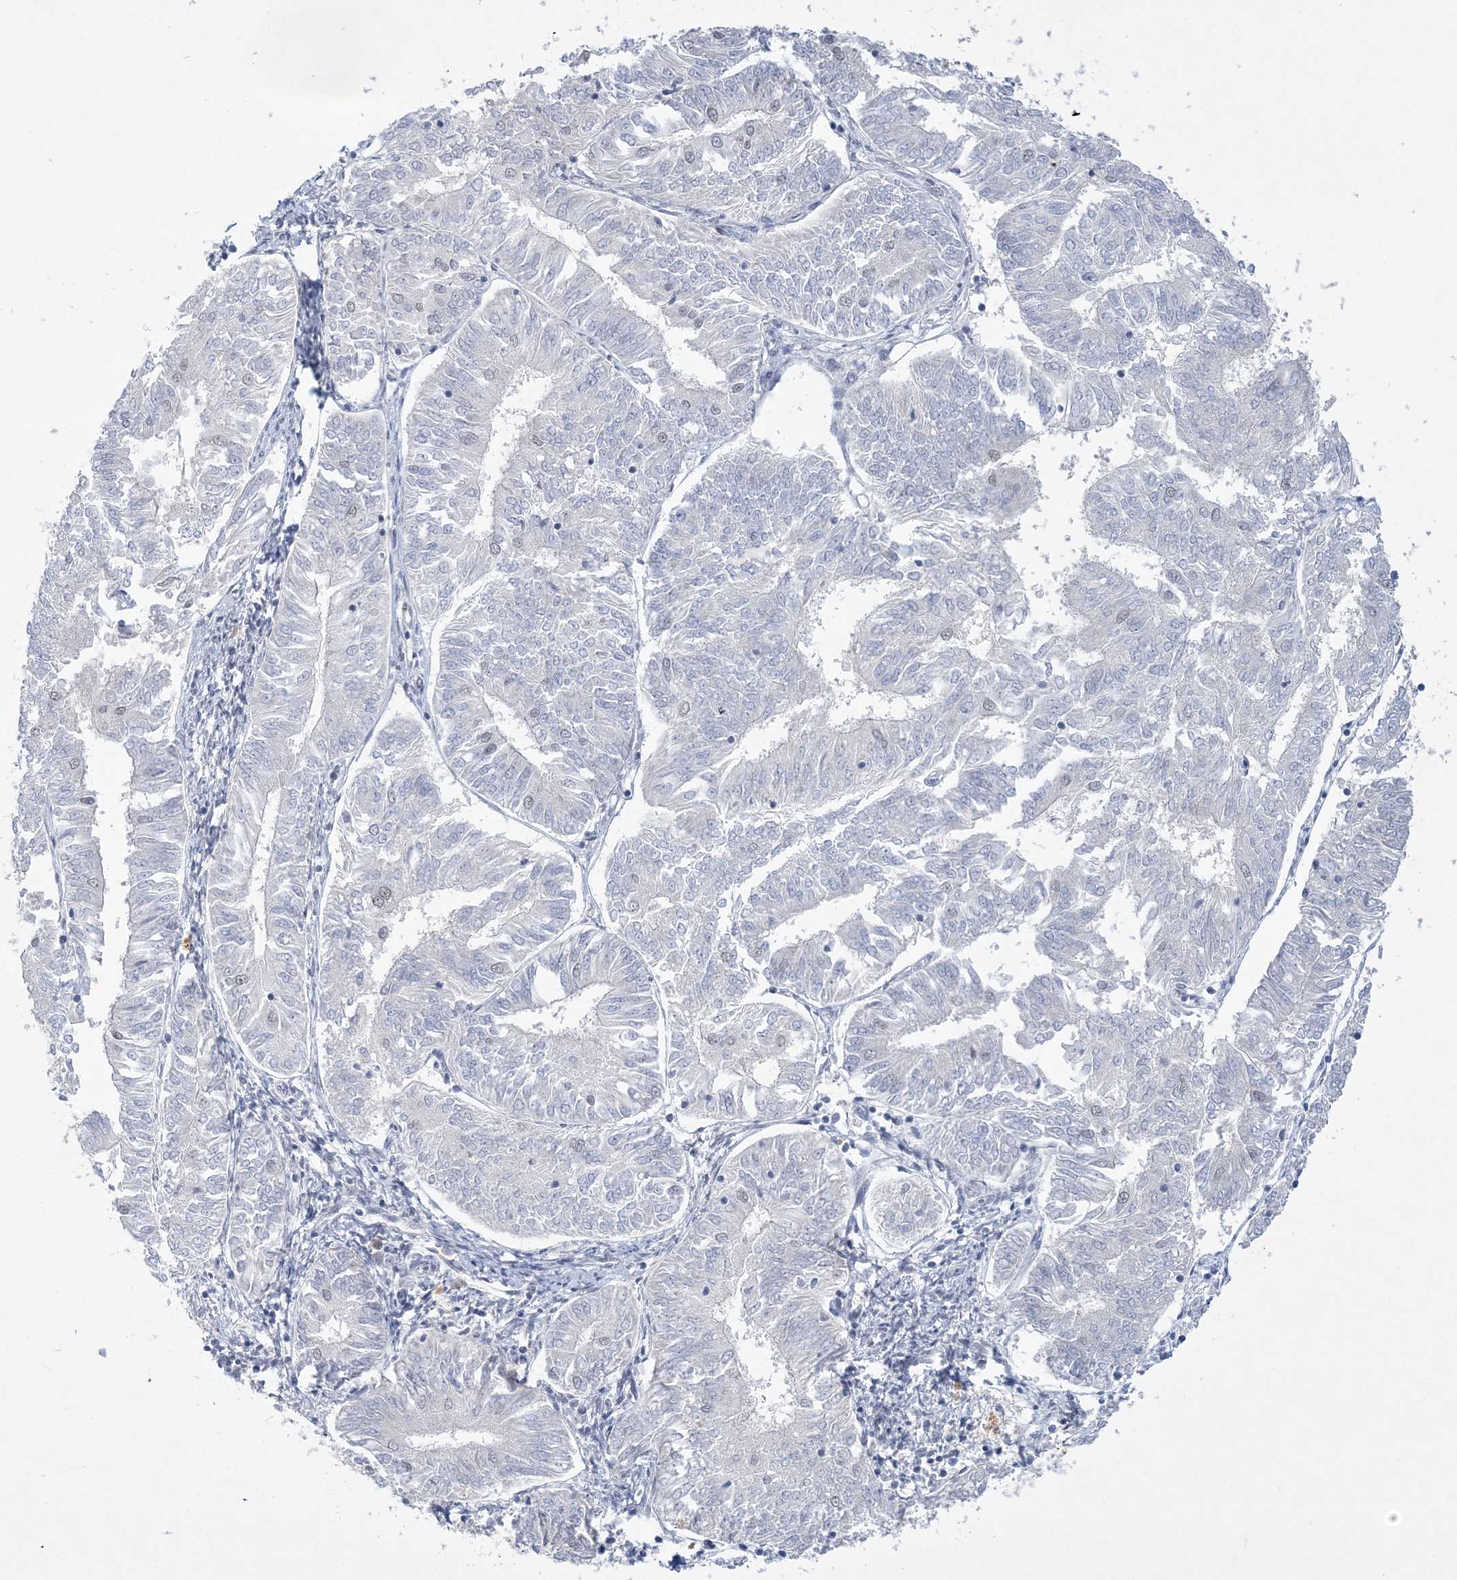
{"staining": {"intensity": "negative", "quantity": "none", "location": "none"}, "tissue": "endometrial cancer", "cell_type": "Tumor cells", "image_type": "cancer", "snomed": [{"axis": "morphology", "description": "Adenocarcinoma, NOS"}, {"axis": "topography", "description": "Endometrium"}], "caption": "Immunohistochemistry of human endometrial cancer reveals no positivity in tumor cells.", "gene": "KMT2D", "patient": {"sex": "female", "age": 58}}